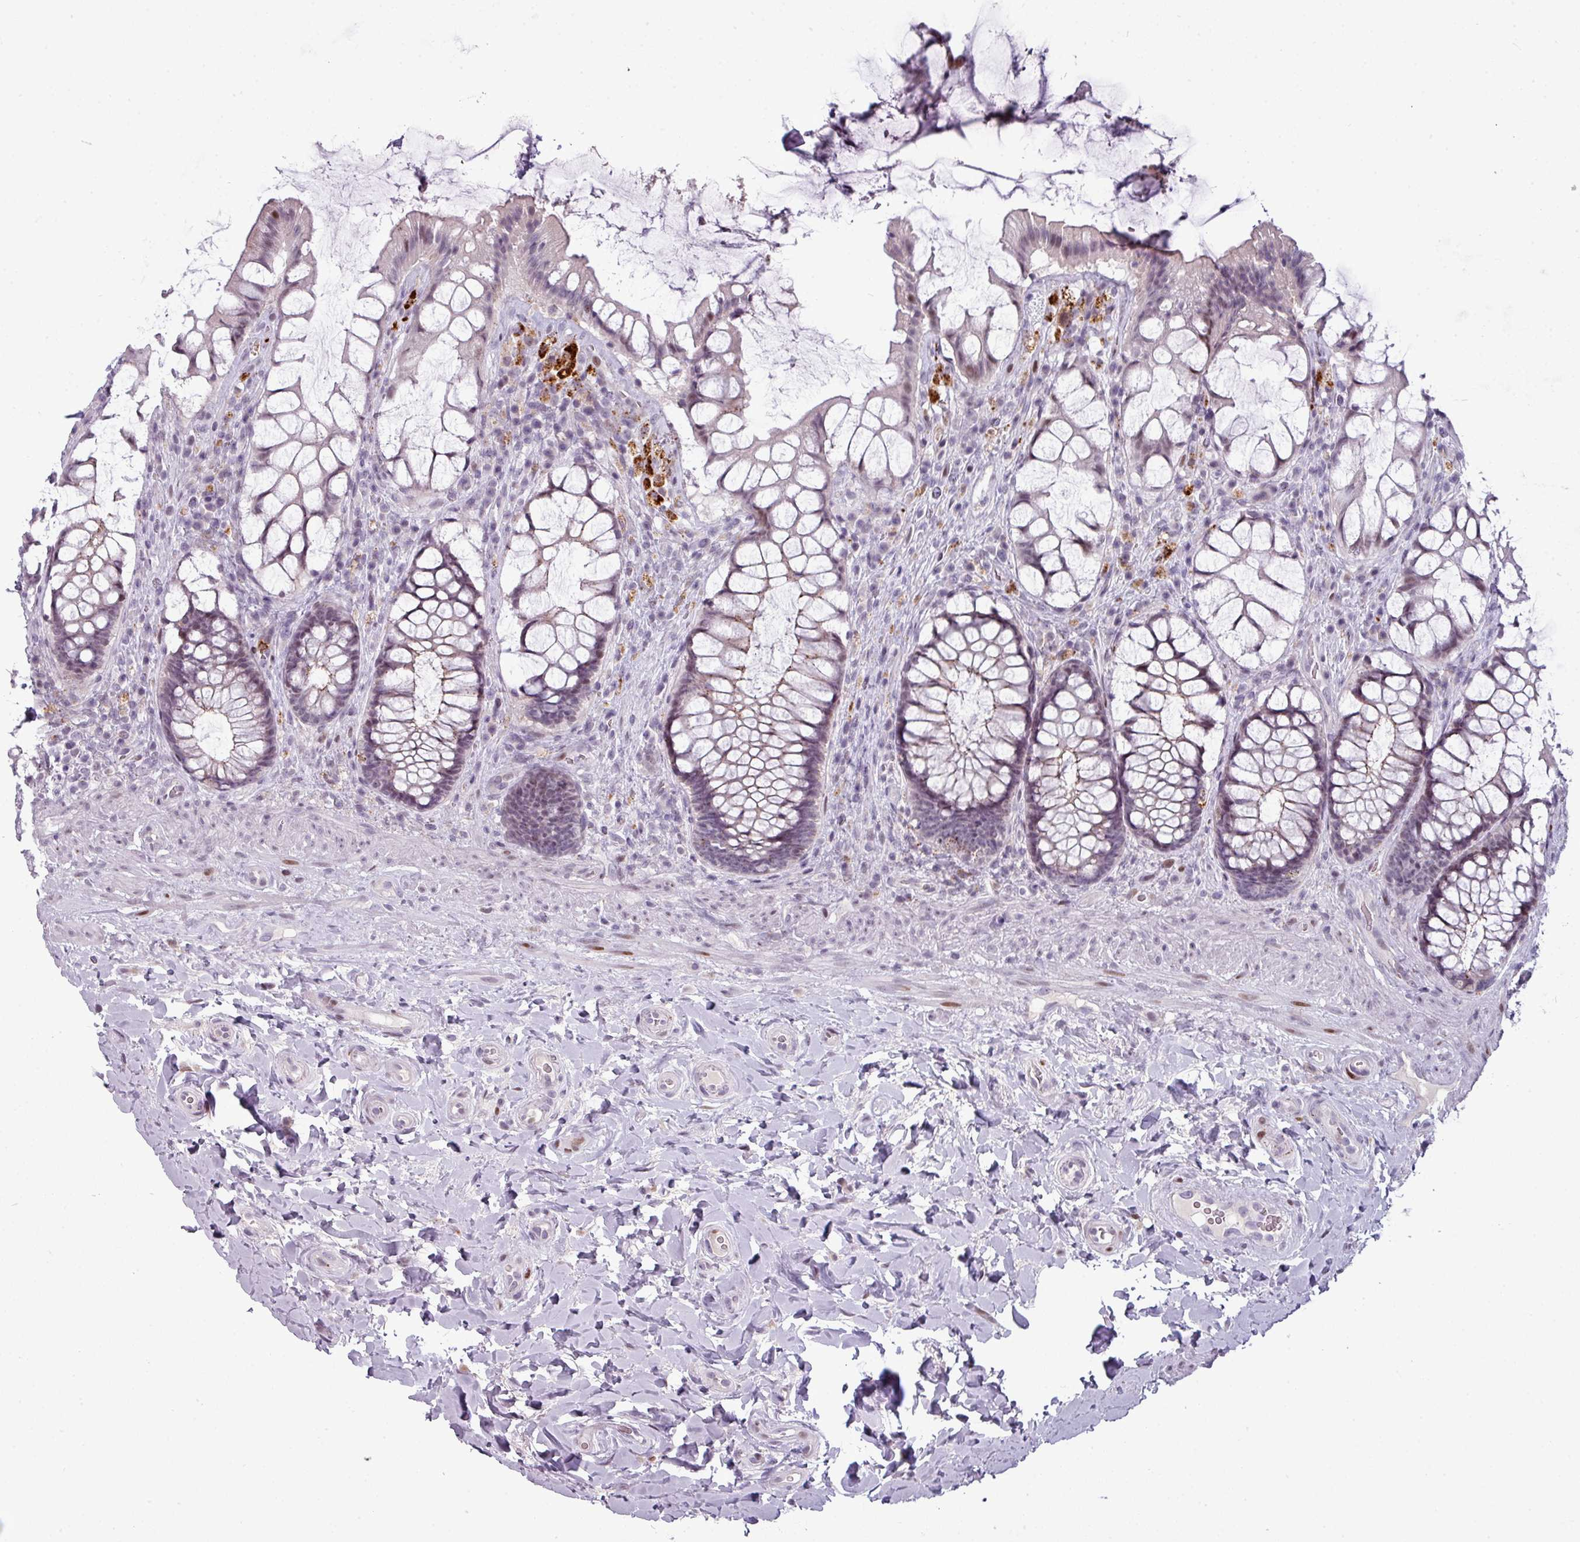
{"staining": {"intensity": "weak", "quantity": "<25%", "location": "nuclear"}, "tissue": "rectum", "cell_type": "Glandular cells", "image_type": "normal", "snomed": [{"axis": "morphology", "description": "Normal tissue, NOS"}, {"axis": "topography", "description": "Rectum"}], "caption": "Immunohistochemistry of normal rectum exhibits no positivity in glandular cells.", "gene": "TMEFF1", "patient": {"sex": "female", "age": 58}}